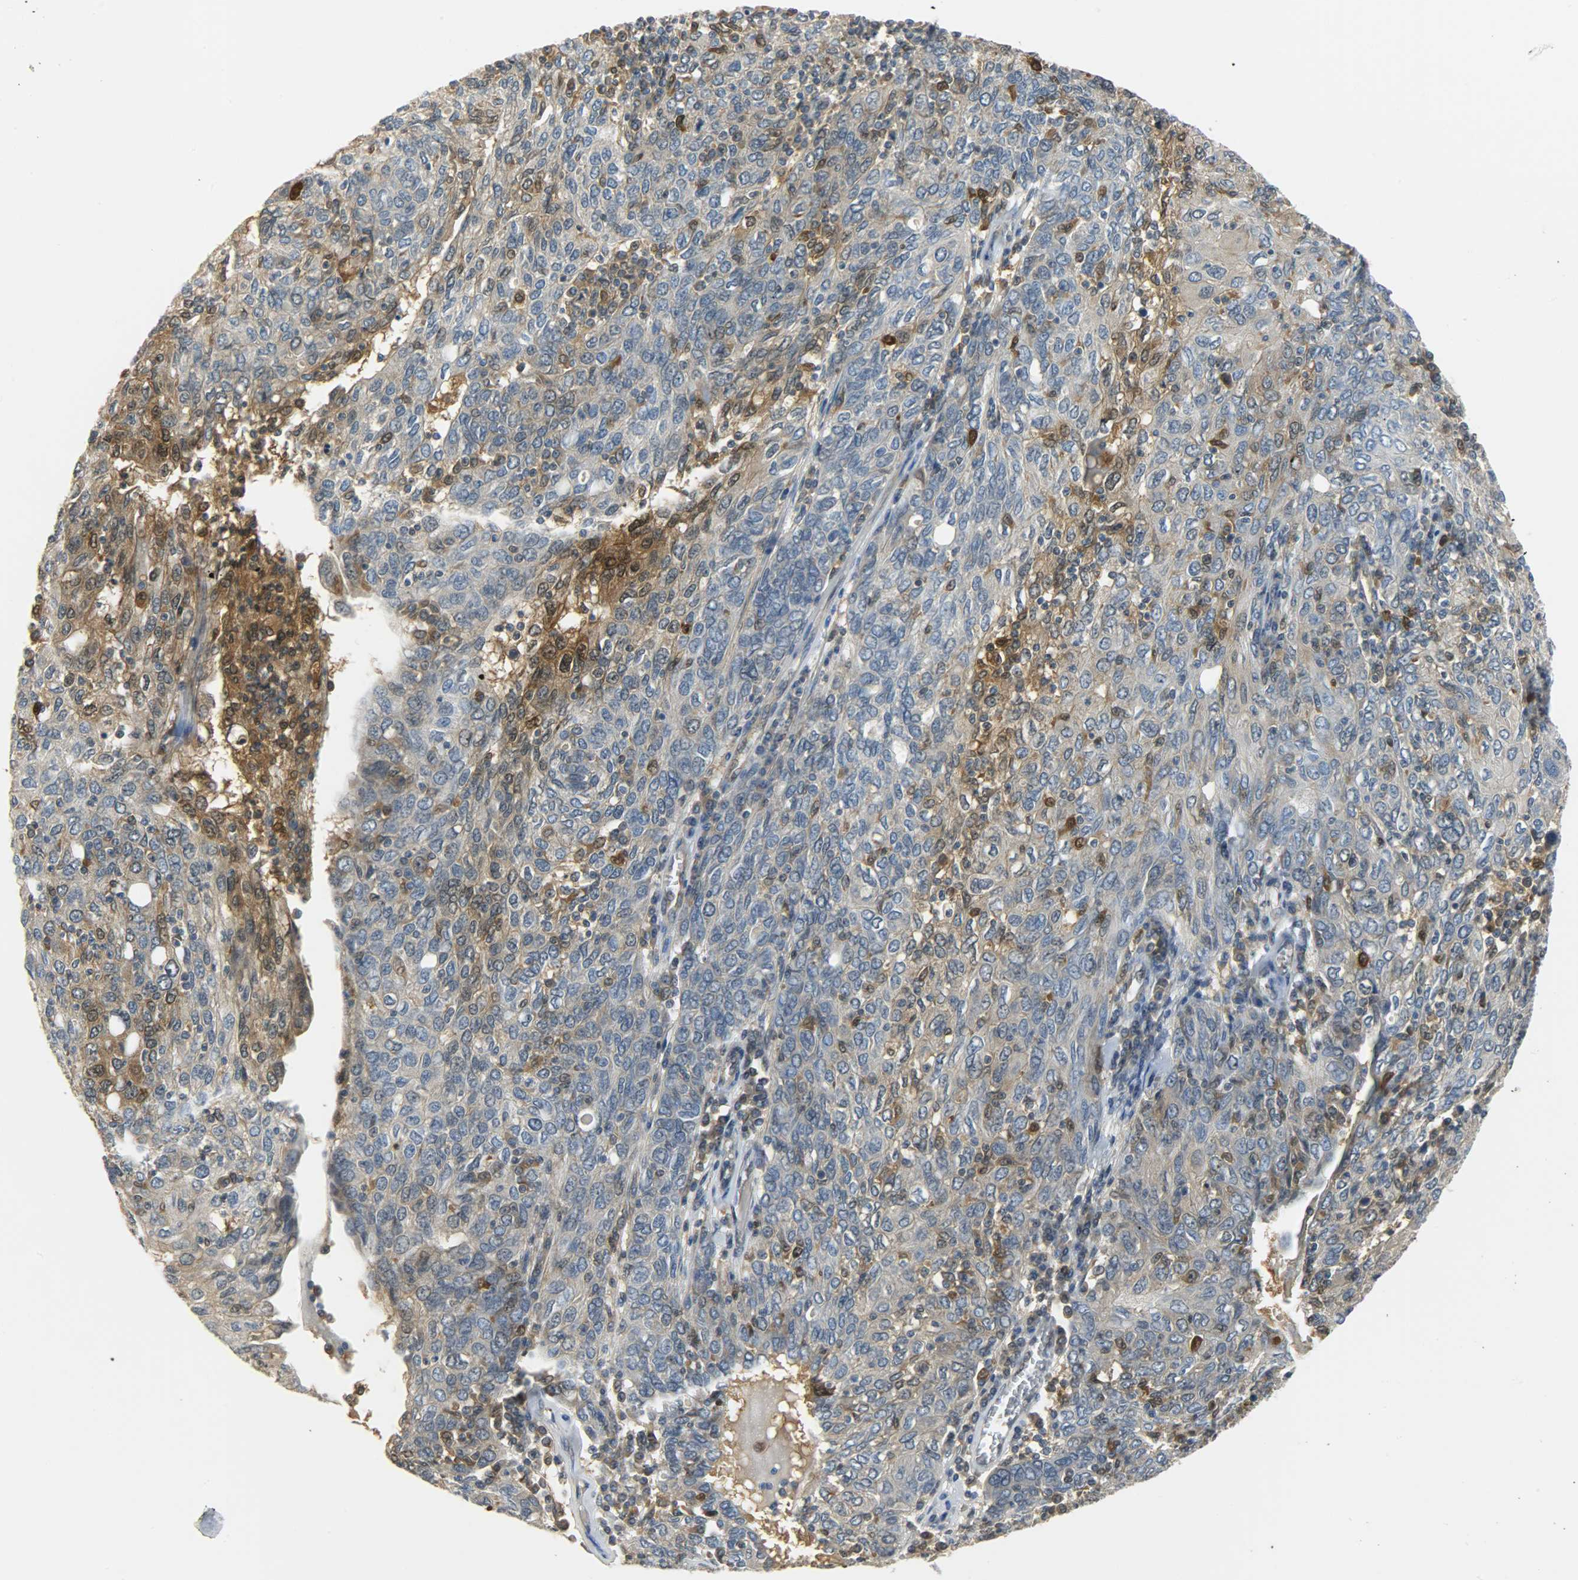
{"staining": {"intensity": "moderate", "quantity": "25%-75%", "location": "cytoplasmic/membranous,nuclear"}, "tissue": "ovarian cancer", "cell_type": "Tumor cells", "image_type": "cancer", "snomed": [{"axis": "morphology", "description": "Carcinoma, endometroid"}, {"axis": "topography", "description": "Ovary"}], "caption": "A medium amount of moderate cytoplasmic/membranous and nuclear positivity is present in approximately 25%-75% of tumor cells in ovarian endometroid carcinoma tissue. (DAB = brown stain, brightfield microscopy at high magnification).", "gene": "EIF4EBP1", "patient": {"sex": "female", "age": 50}}